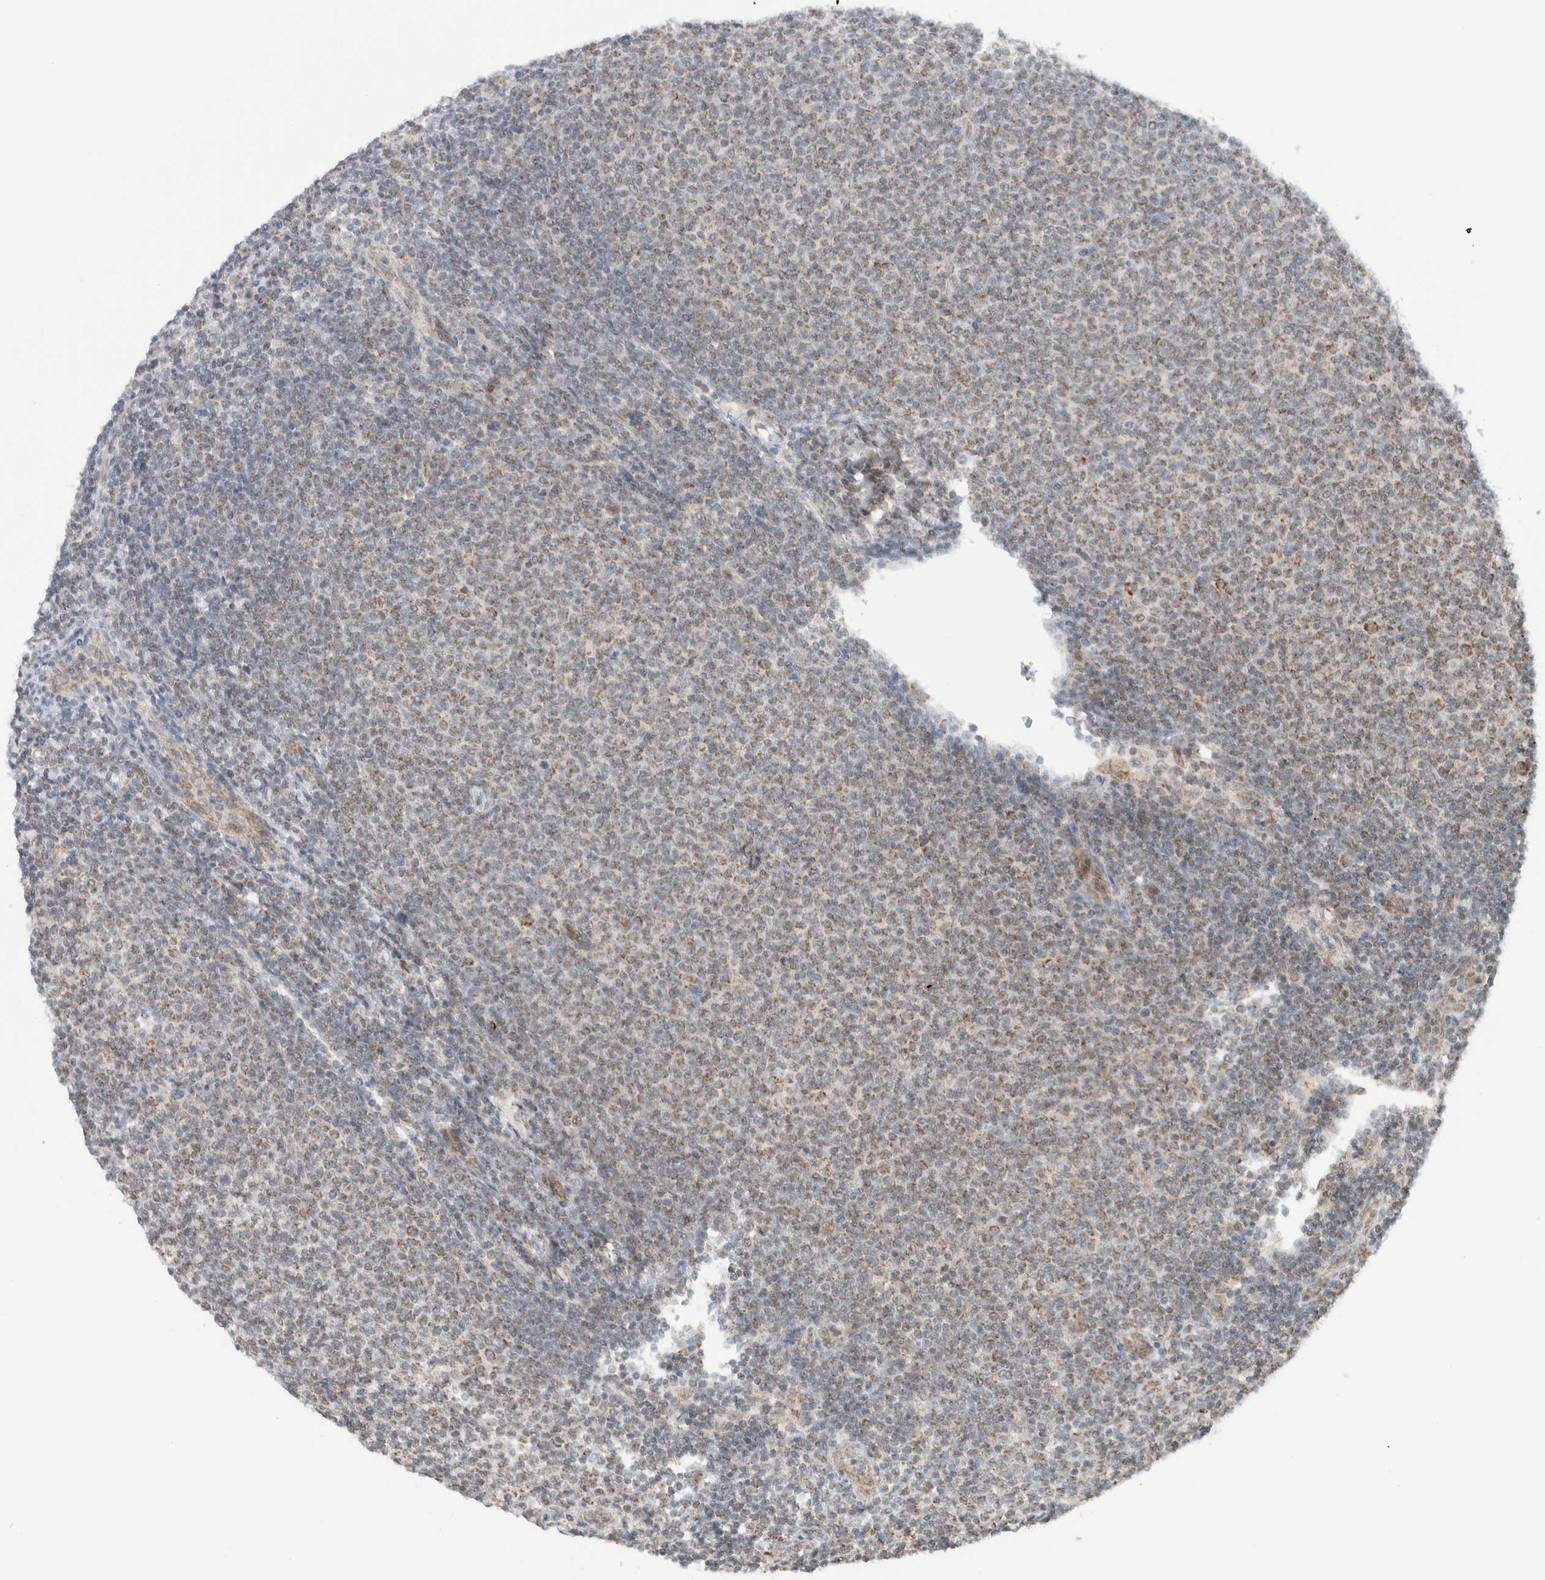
{"staining": {"intensity": "weak", "quantity": ">75%", "location": "cytoplasmic/membranous"}, "tissue": "lymphoma", "cell_type": "Tumor cells", "image_type": "cancer", "snomed": [{"axis": "morphology", "description": "Malignant lymphoma, non-Hodgkin's type, Low grade"}, {"axis": "topography", "description": "Lymph node"}], "caption": "Lymphoma stained with DAB immunohistochemistry (IHC) exhibits low levels of weak cytoplasmic/membranous expression in about >75% of tumor cells. (Brightfield microscopy of DAB IHC at high magnification).", "gene": "MRPL41", "patient": {"sex": "male", "age": 66}}